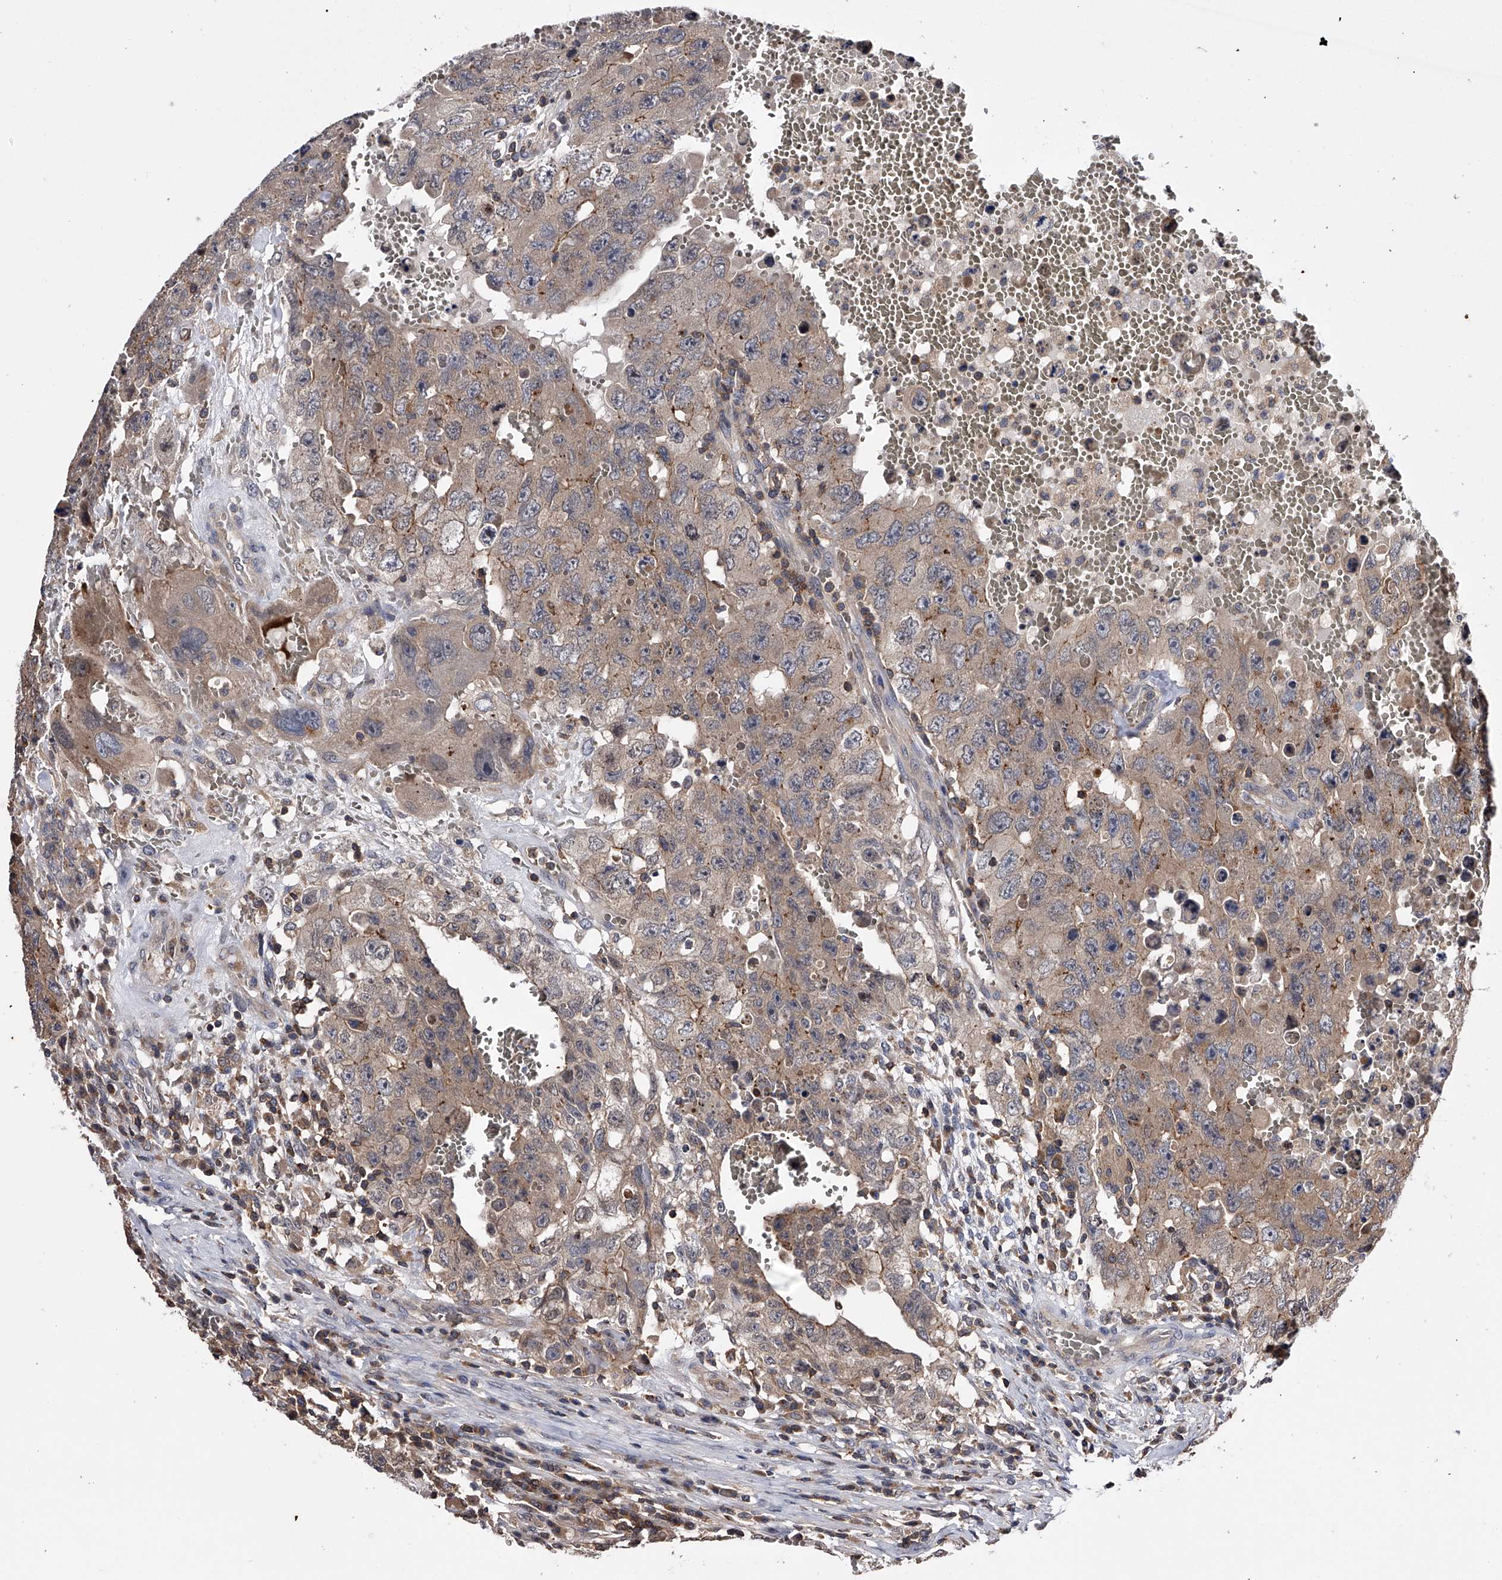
{"staining": {"intensity": "weak", "quantity": ">75%", "location": "cytoplasmic/membranous"}, "tissue": "testis cancer", "cell_type": "Tumor cells", "image_type": "cancer", "snomed": [{"axis": "morphology", "description": "Carcinoma, Embryonal, NOS"}, {"axis": "topography", "description": "Testis"}], "caption": "About >75% of tumor cells in testis embryonal carcinoma exhibit weak cytoplasmic/membranous protein positivity as visualized by brown immunohistochemical staining.", "gene": "PAN3", "patient": {"sex": "male", "age": 26}}